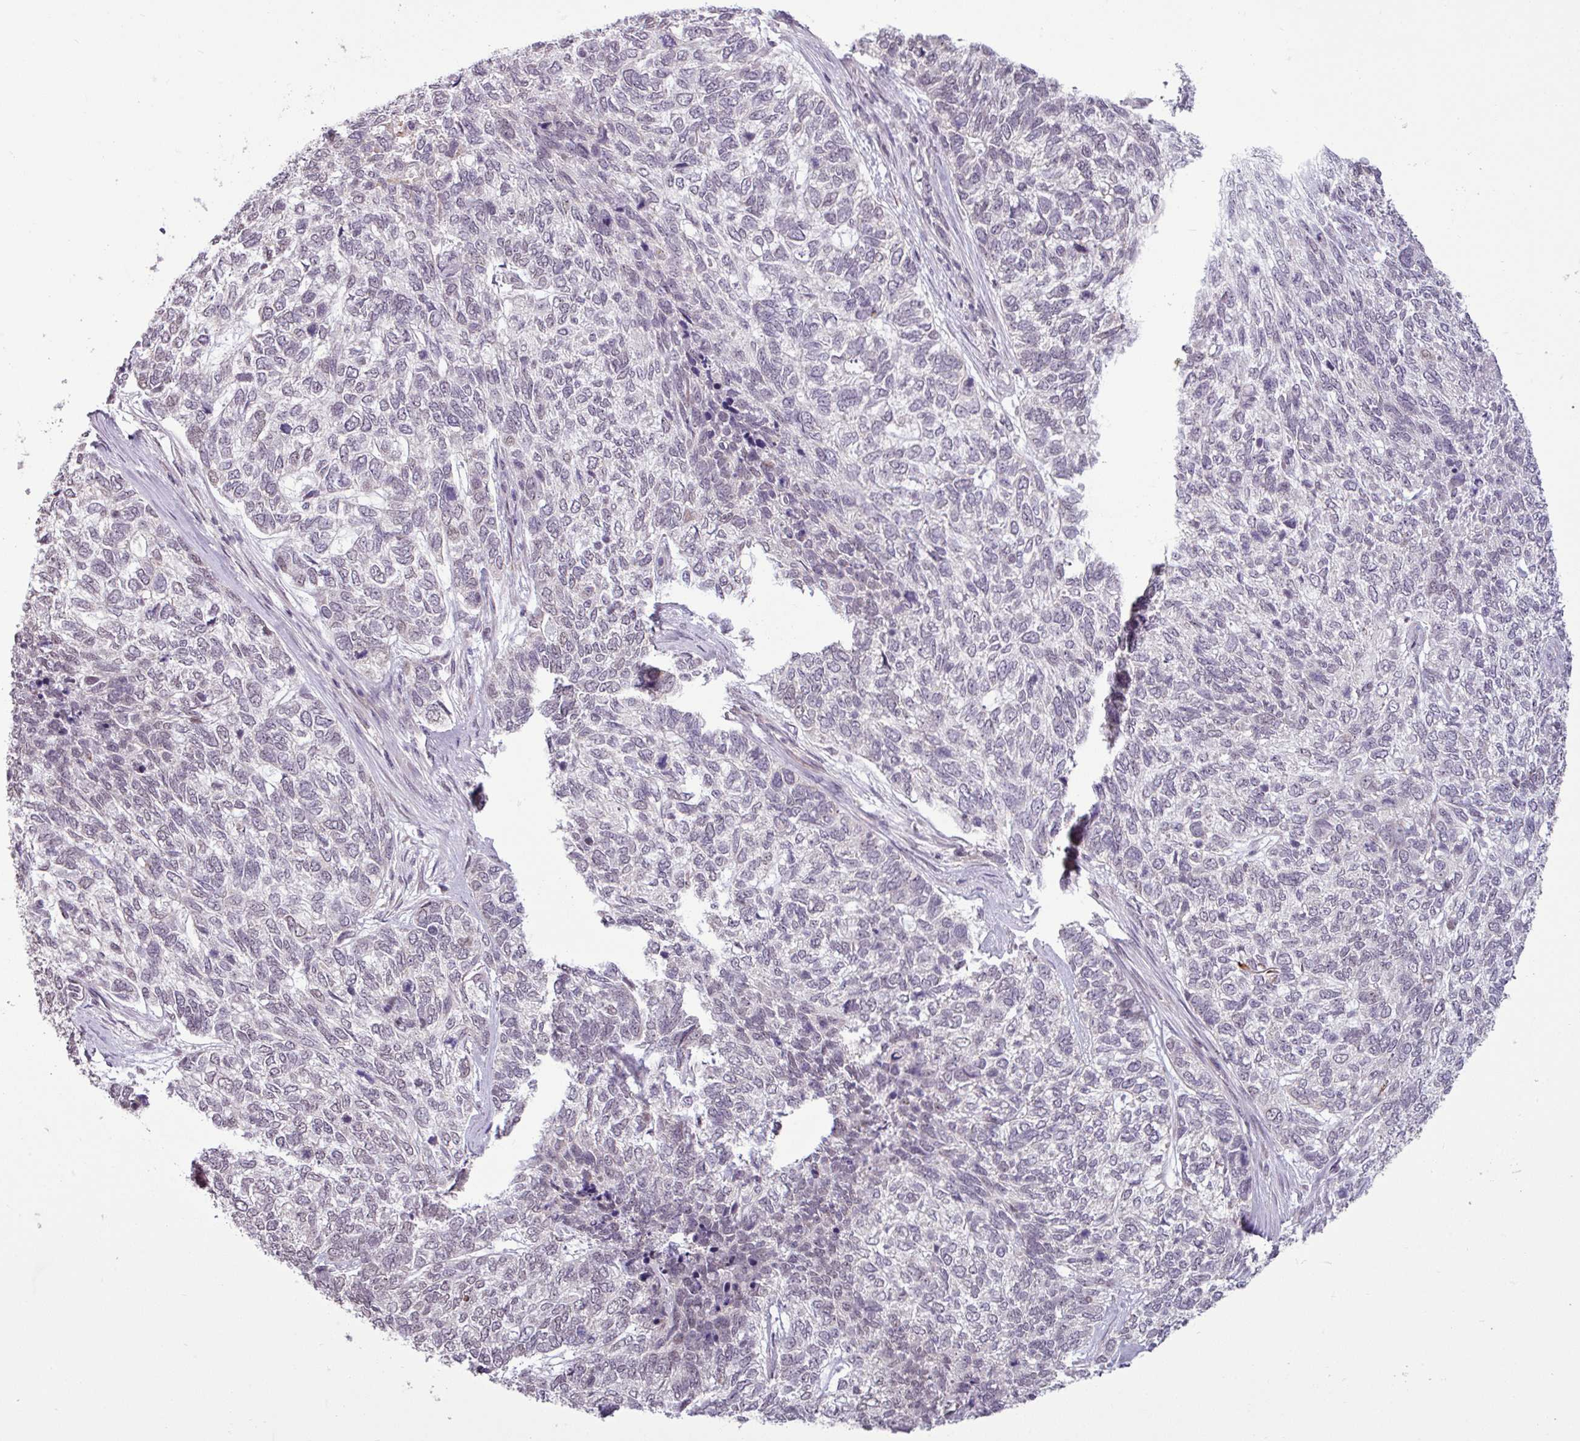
{"staining": {"intensity": "negative", "quantity": "none", "location": "none"}, "tissue": "skin cancer", "cell_type": "Tumor cells", "image_type": "cancer", "snomed": [{"axis": "morphology", "description": "Basal cell carcinoma"}, {"axis": "topography", "description": "Skin"}], "caption": "DAB immunohistochemical staining of skin basal cell carcinoma shows no significant expression in tumor cells.", "gene": "GPT2", "patient": {"sex": "female", "age": 65}}